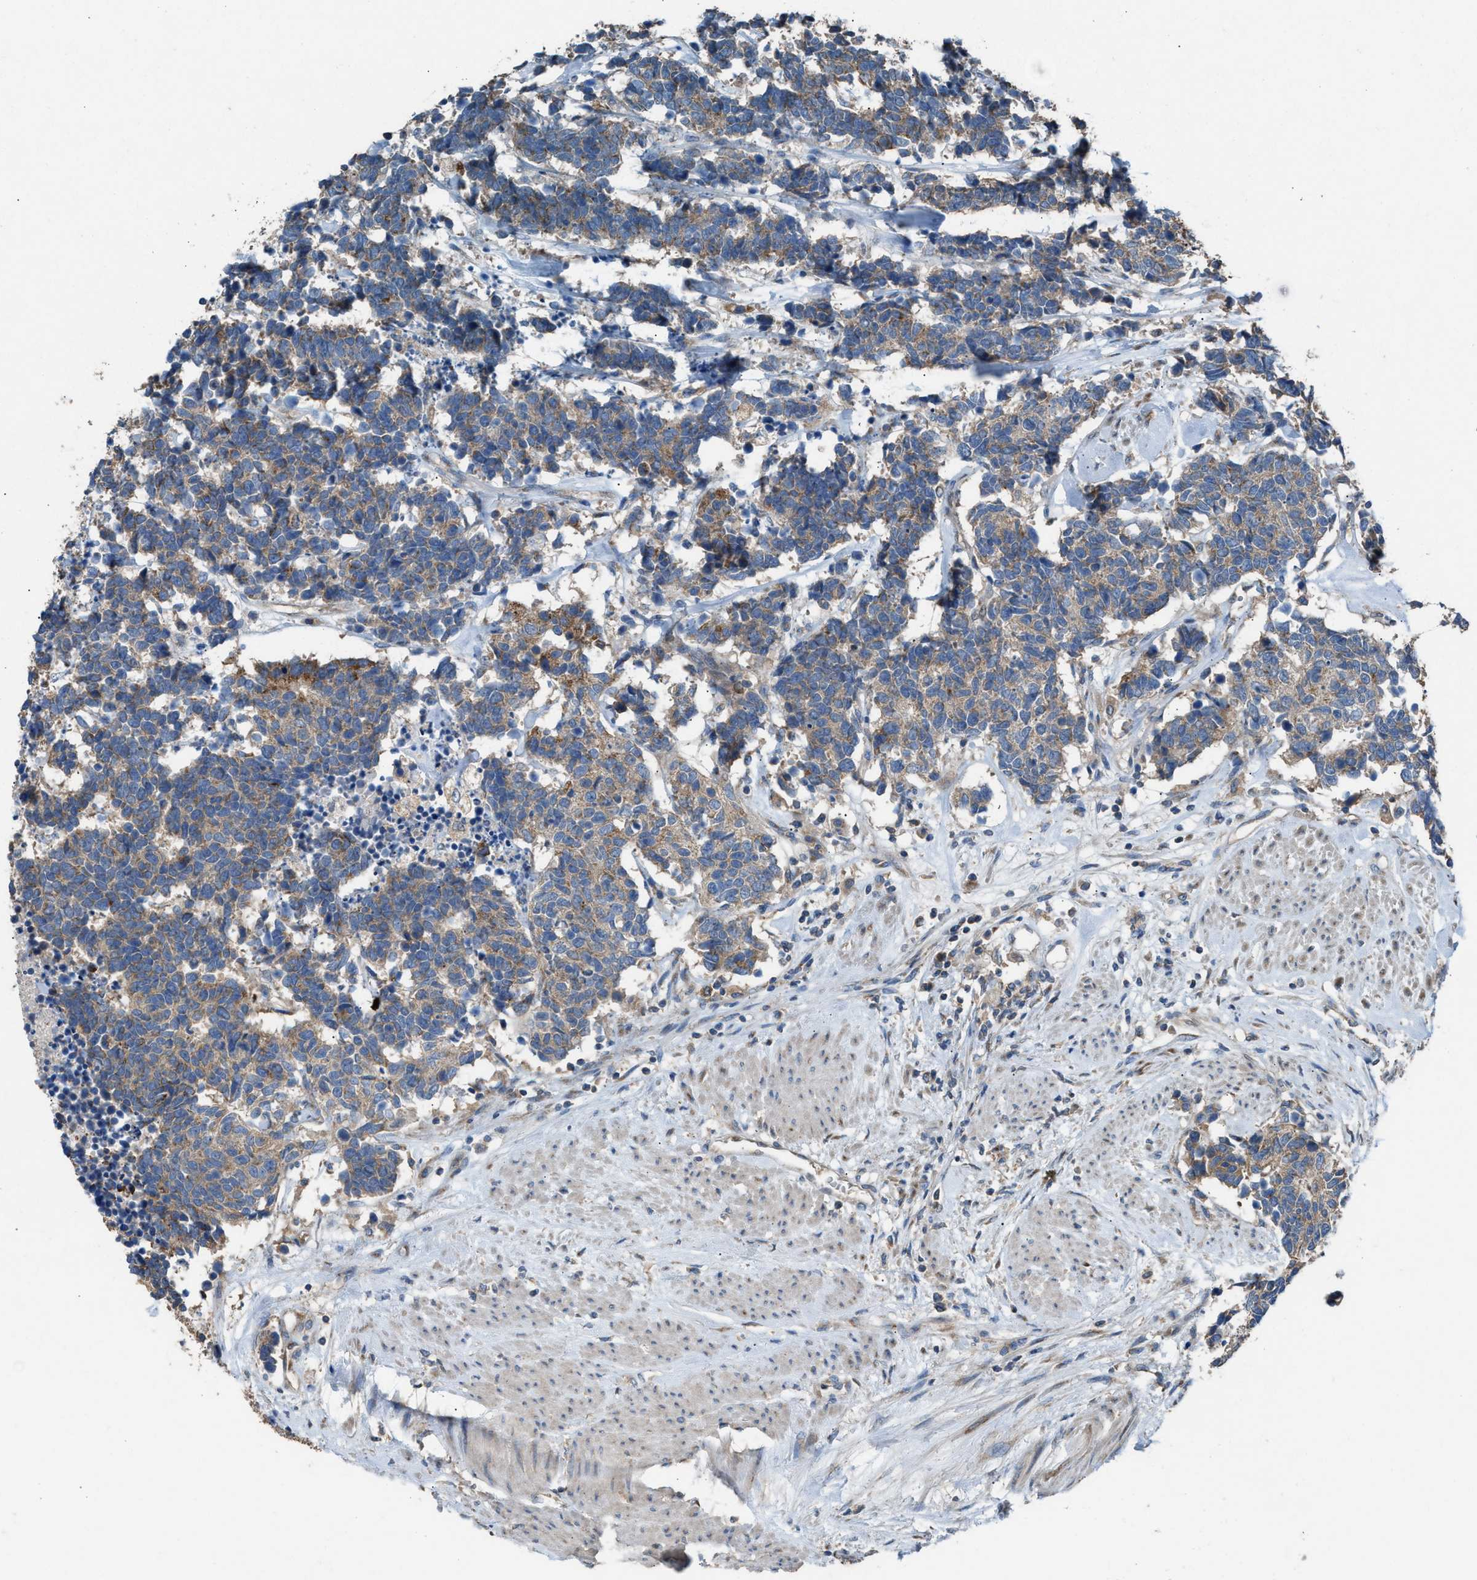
{"staining": {"intensity": "weak", "quantity": ">75%", "location": "cytoplasmic/membranous"}, "tissue": "carcinoid", "cell_type": "Tumor cells", "image_type": "cancer", "snomed": [{"axis": "morphology", "description": "Carcinoma, NOS"}, {"axis": "morphology", "description": "Carcinoid, malignant, NOS"}, {"axis": "topography", "description": "Urinary bladder"}], "caption": "A brown stain shows weak cytoplasmic/membranous positivity of a protein in carcinoid tumor cells.", "gene": "TPK1", "patient": {"sex": "male", "age": 57}}